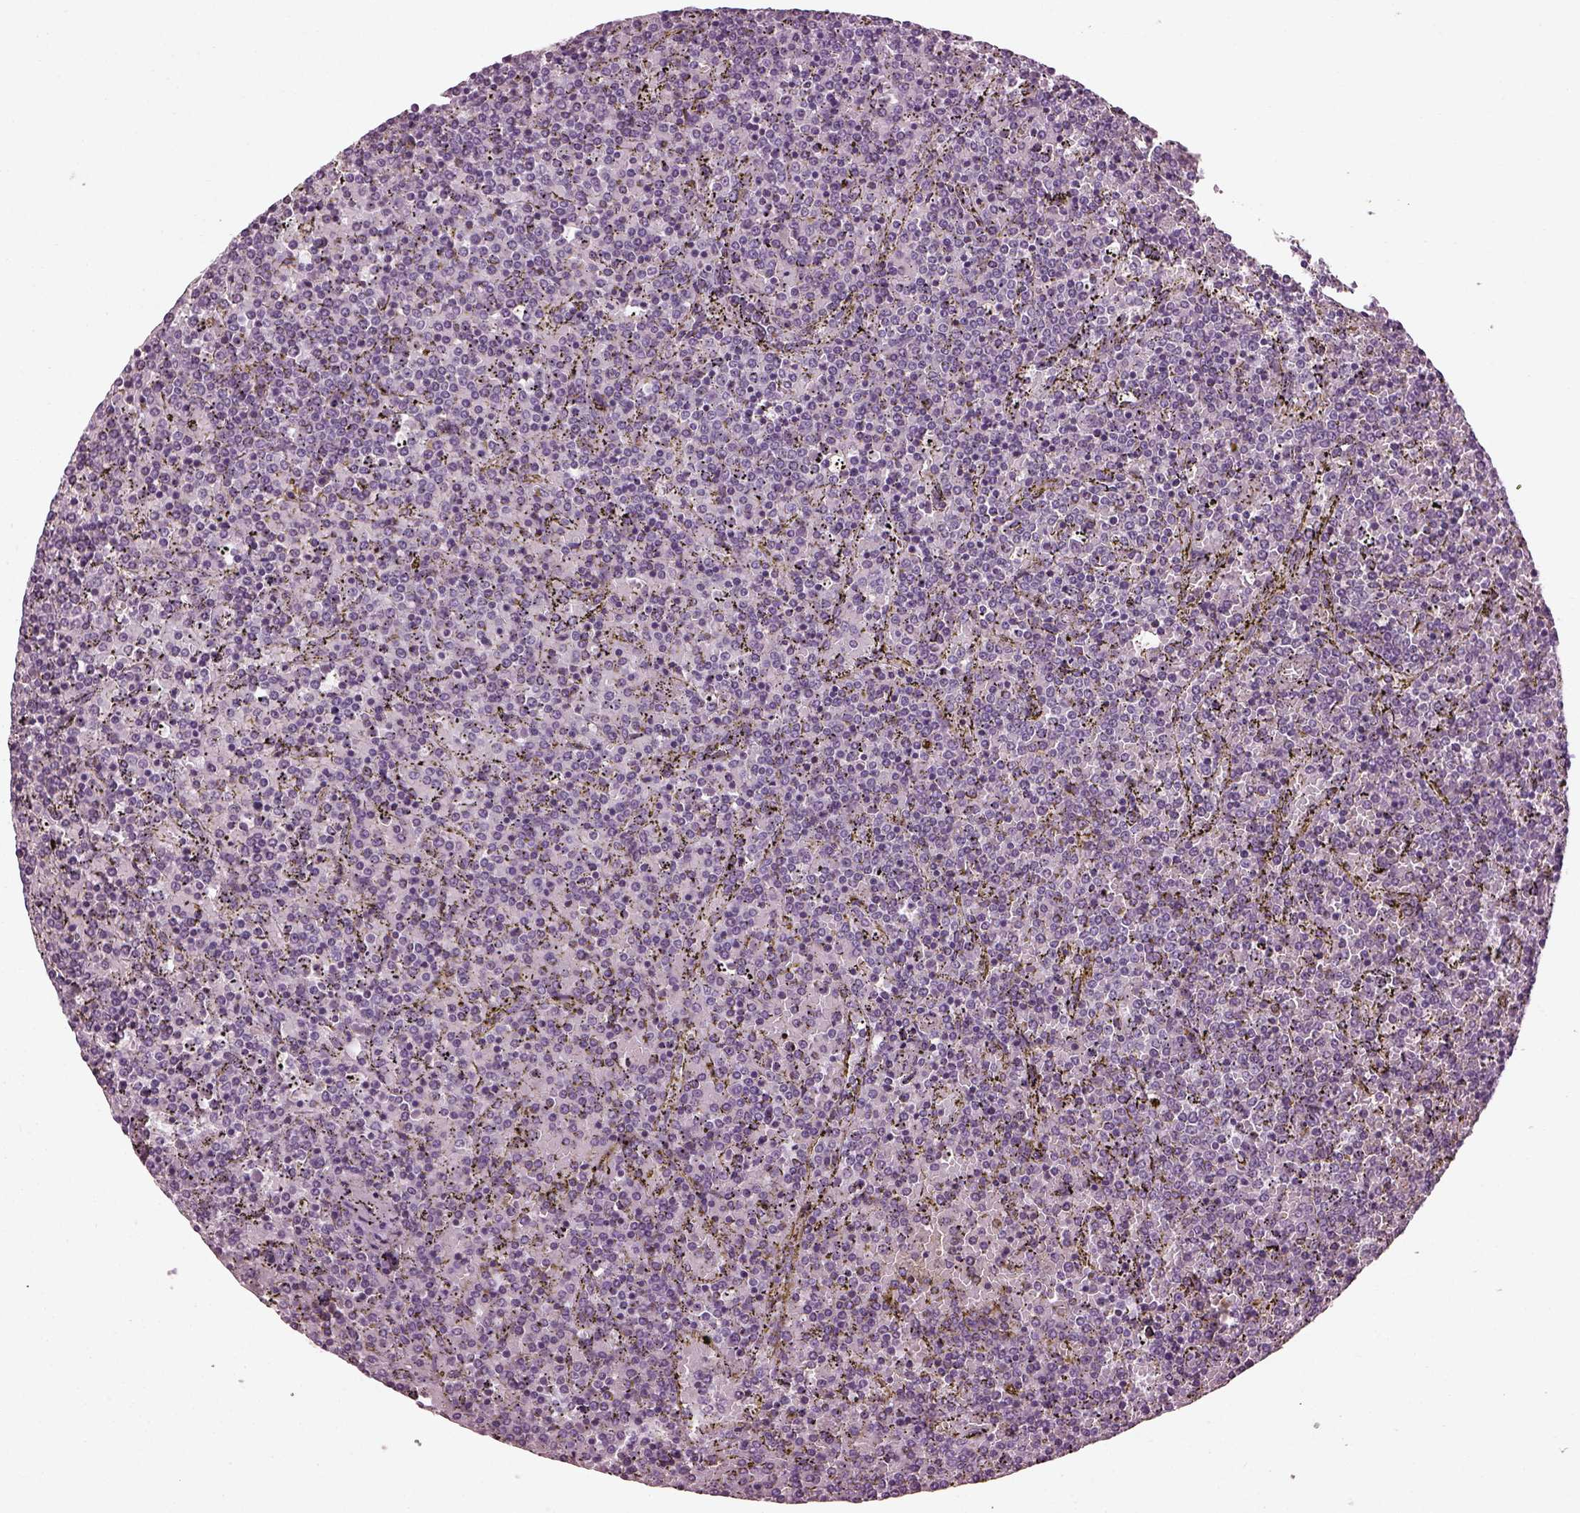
{"staining": {"intensity": "negative", "quantity": "none", "location": "none"}, "tissue": "lymphoma", "cell_type": "Tumor cells", "image_type": "cancer", "snomed": [{"axis": "morphology", "description": "Malignant lymphoma, non-Hodgkin's type, Low grade"}, {"axis": "topography", "description": "Spleen"}], "caption": "Low-grade malignant lymphoma, non-Hodgkin's type stained for a protein using immunohistochemistry exhibits no positivity tumor cells.", "gene": "ADGRG2", "patient": {"sex": "female", "age": 77}}